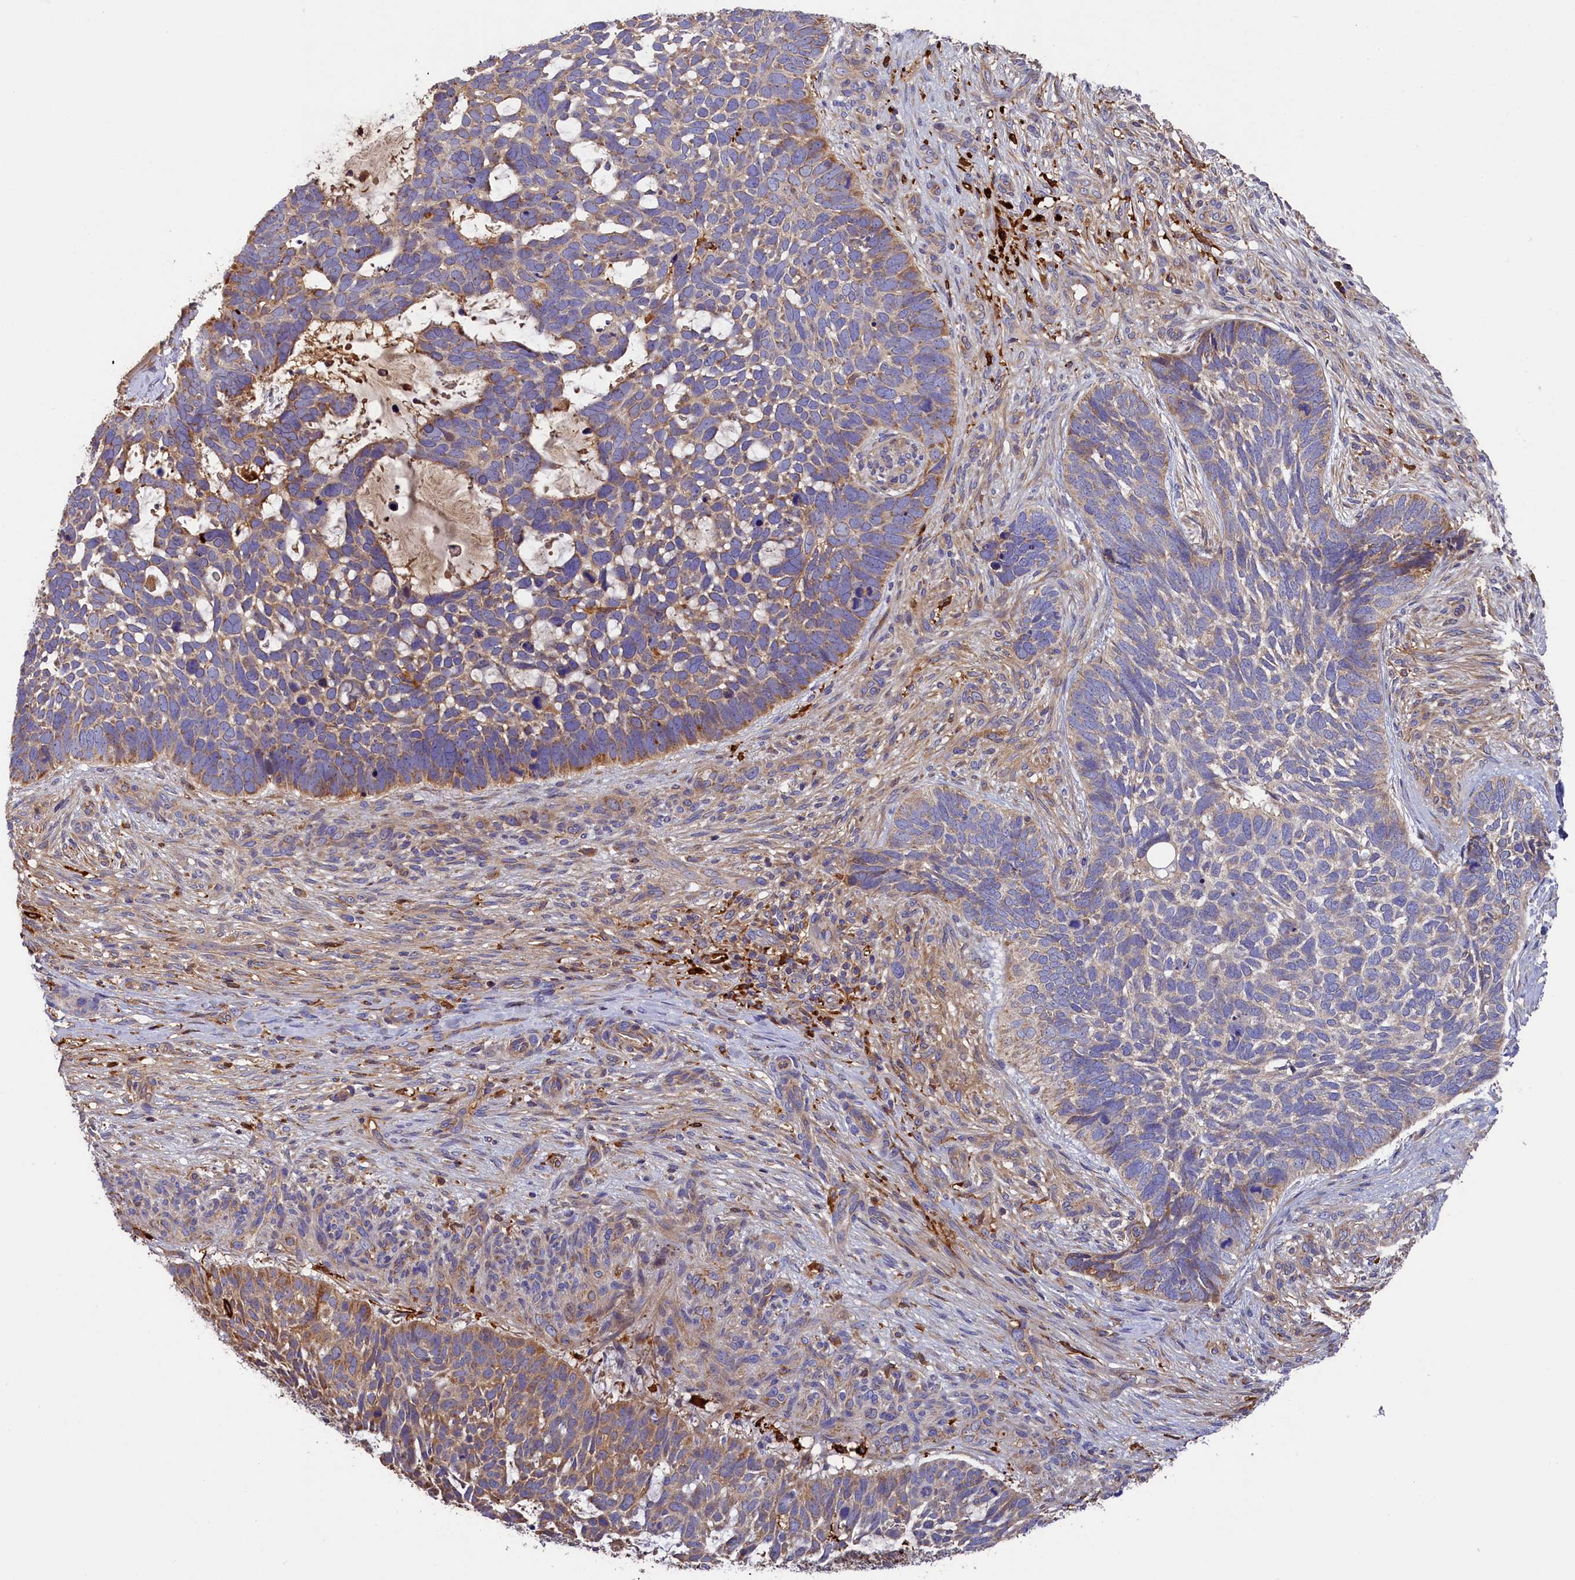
{"staining": {"intensity": "weak", "quantity": "25%-75%", "location": "cytoplasmic/membranous"}, "tissue": "skin cancer", "cell_type": "Tumor cells", "image_type": "cancer", "snomed": [{"axis": "morphology", "description": "Basal cell carcinoma"}, {"axis": "topography", "description": "Skin"}], "caption": "The immunohistochemical stain labels weak cytoplasmic/membranous positivity in tumor cells of skin basal cell carcinoma tissue.", "gene": "SEC31B", "patient": {"sex": "male", "age": 88}}